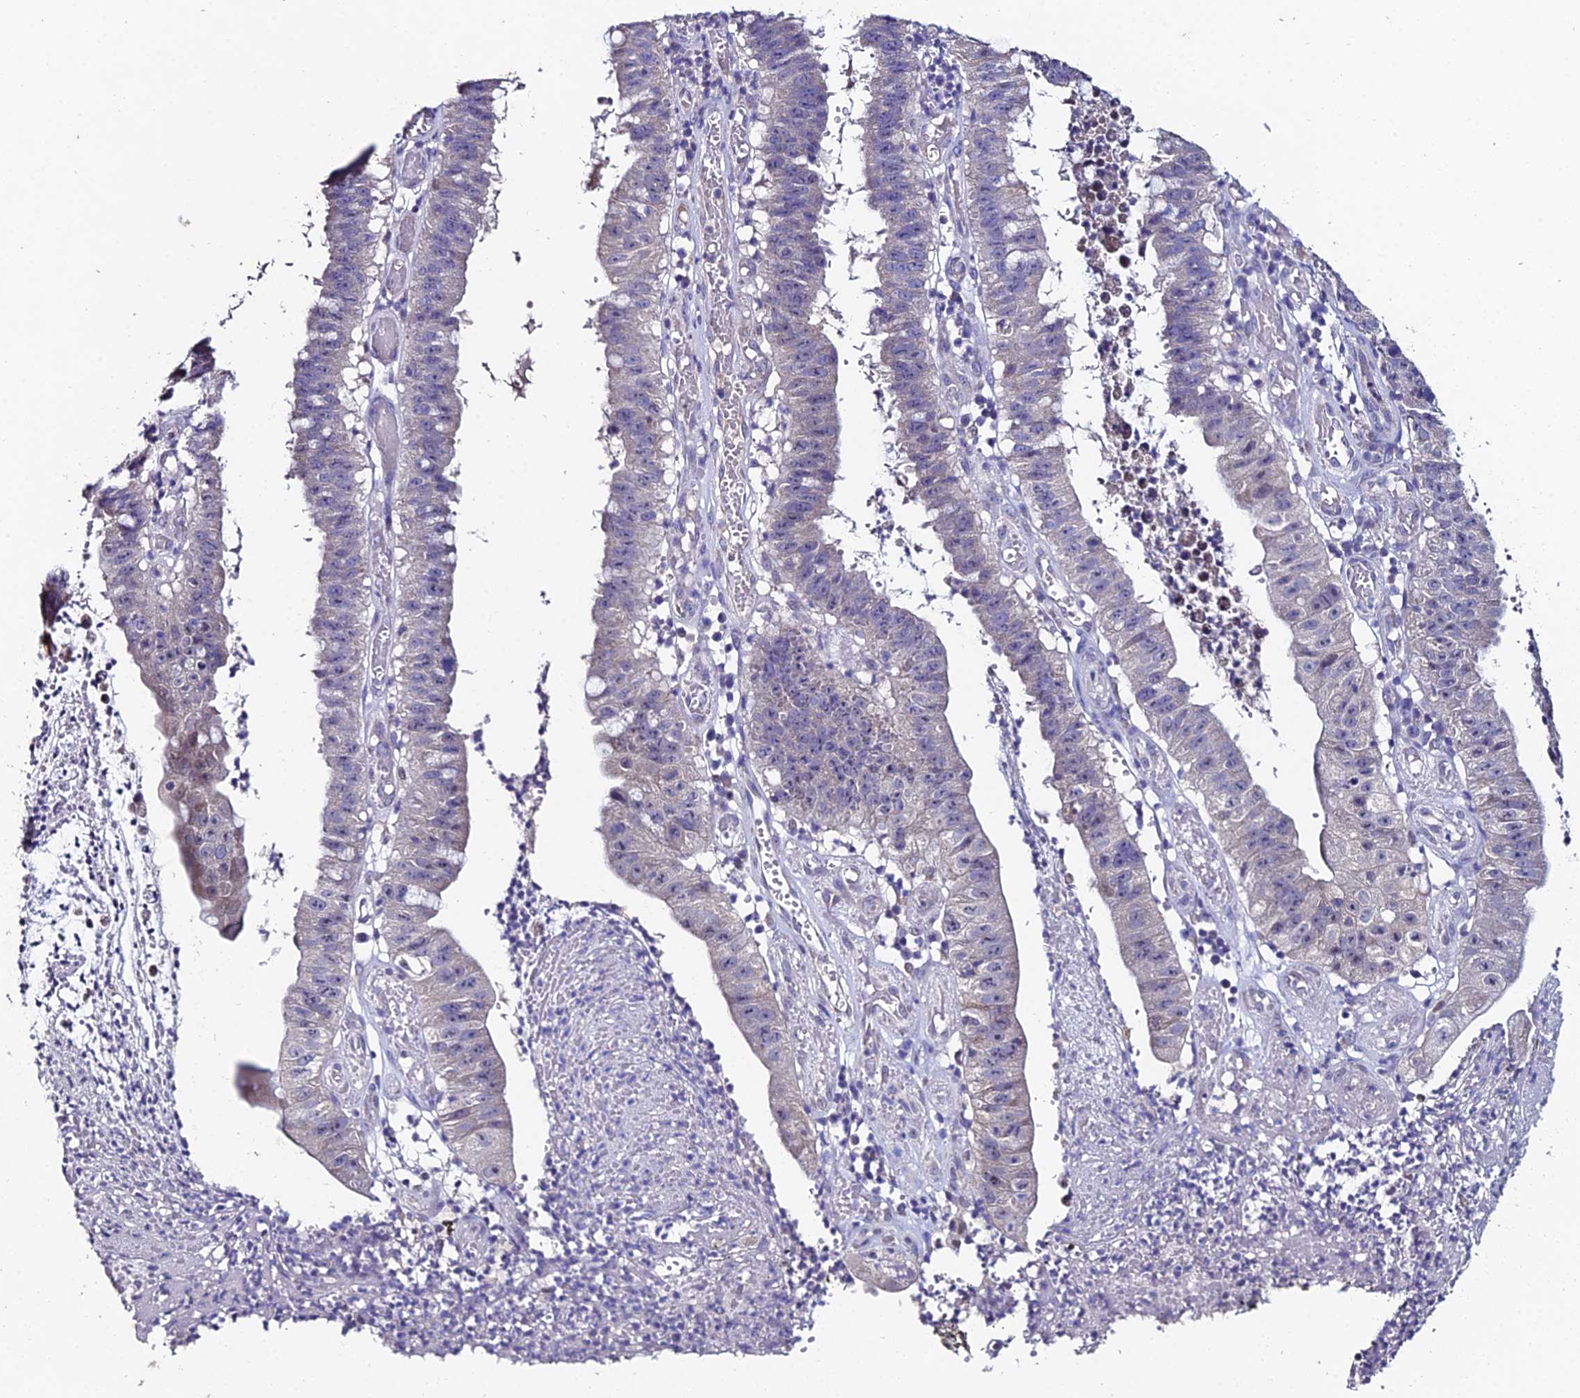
{"staining": {"intensity": "negative", "quantity": "none", "location": "none"}, "tissue": "stomach cancer", "cell_type": "Tumor cells", "image_type": "cancer", "snomed": [{"axis": "morphology", "description": "Adenocarcinoma, NOS"}, {"axis": "topography", "description": "Stomach"}], "caption": "High power microscopy micrograph of an immunohistochemistry micrograph of adenocarcinoma (stomach), revealing no significant staining in tumor cells.", "gene": "ESRRG", "patient": {"sex": "male", "age": 59}}